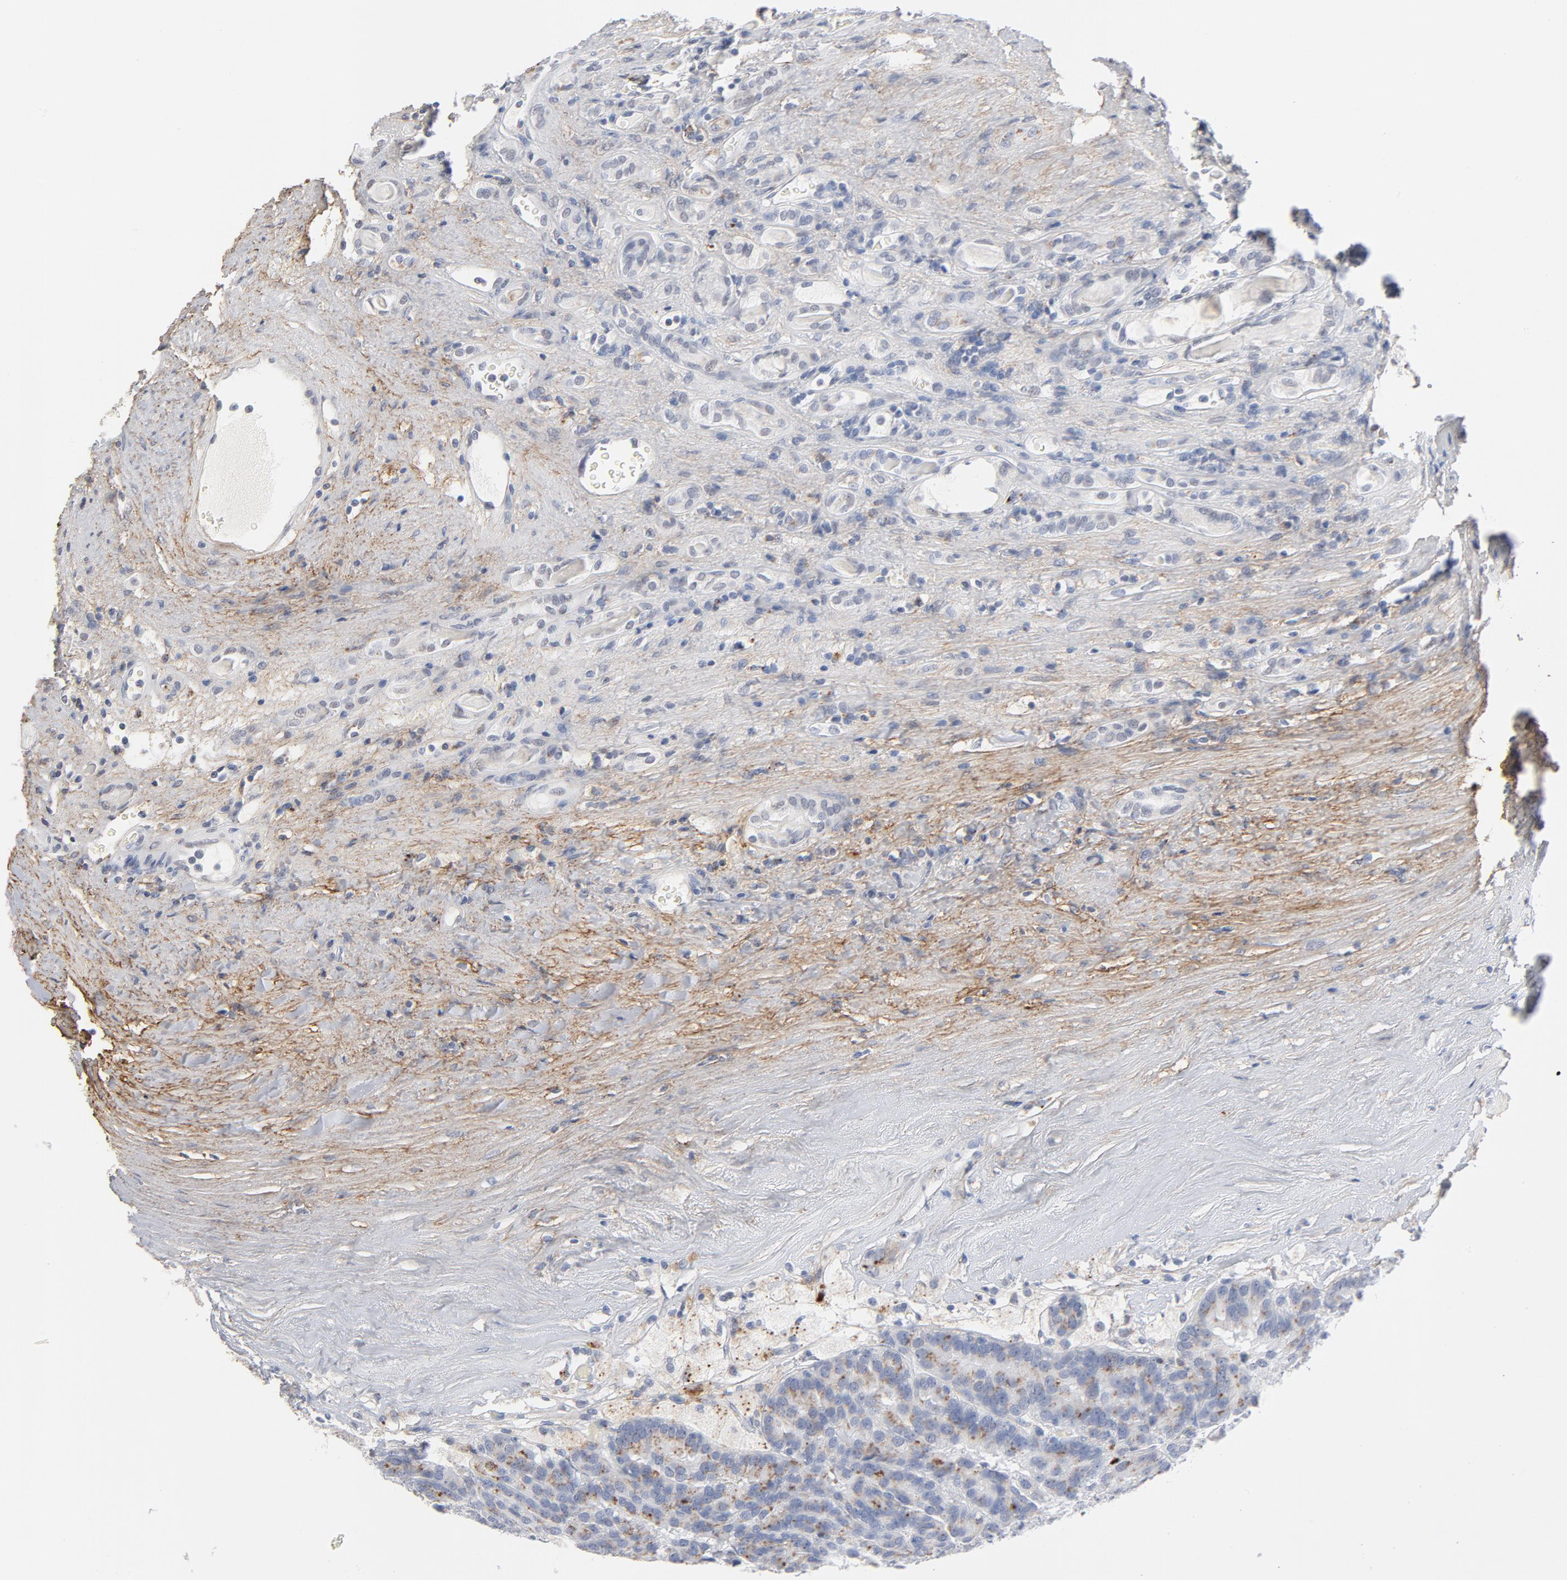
{"staining": {"intensity": "weak", "quantity": "<25%", "location": "cytoplasmic/membranous"}, "tissue": "renal cancer", "cell_type": "Tumor cells", "image_type": "cancer", "snomed": [{"axis": "morphology", "description": "Adenocarcinoma, NOS"}, {"axis": "topography", "description": "Kidney"}], "caption": "This is an immunohistochemistry histopathology image of renal cancer (adenocarcinoma). There is no positivity in tumor cells.", "gene": "LTBP2", "patient": {"sex": "male", "age": 46}}